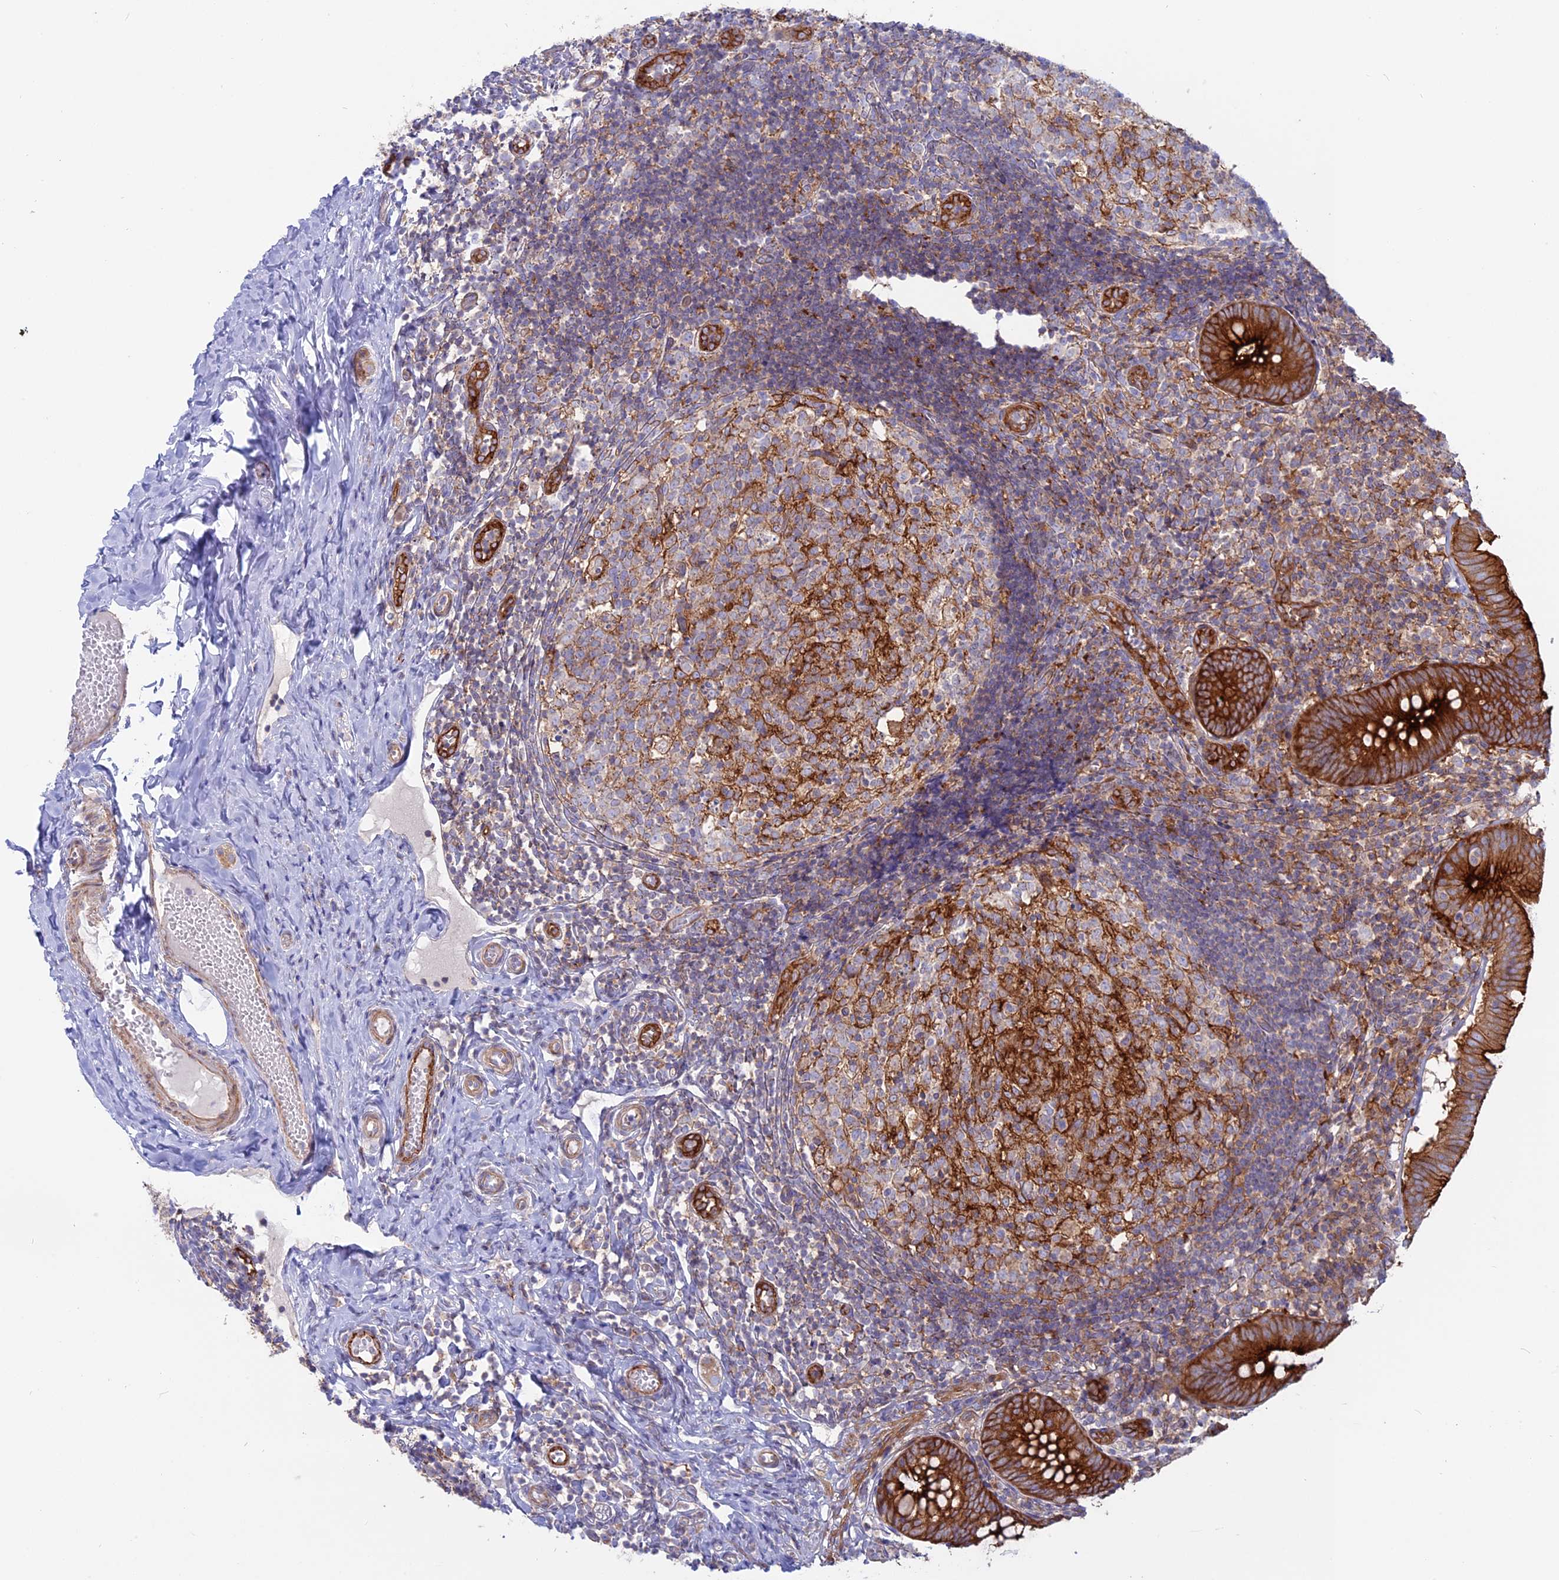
{"staining": {"intensity": "strong", "quantity": ">75%", "location": "cytoplasmic/membranous"}, "tissue": "appendix", "cell_type": "Glandular cells", "image_type": "normal", "snomed": [{"axis": "morphology", "description": "Normal tissue, NOS"}, {"axis": "topography", "description": "Appendix"}], "caption": "Brown immunohistochemical staining in unremarkable appendix displays strong cytoplasmic/membranous expression in about >75% of glandular cells.", "gene": "MYO5B", "patient": {"sex": "male", "age": 8}}